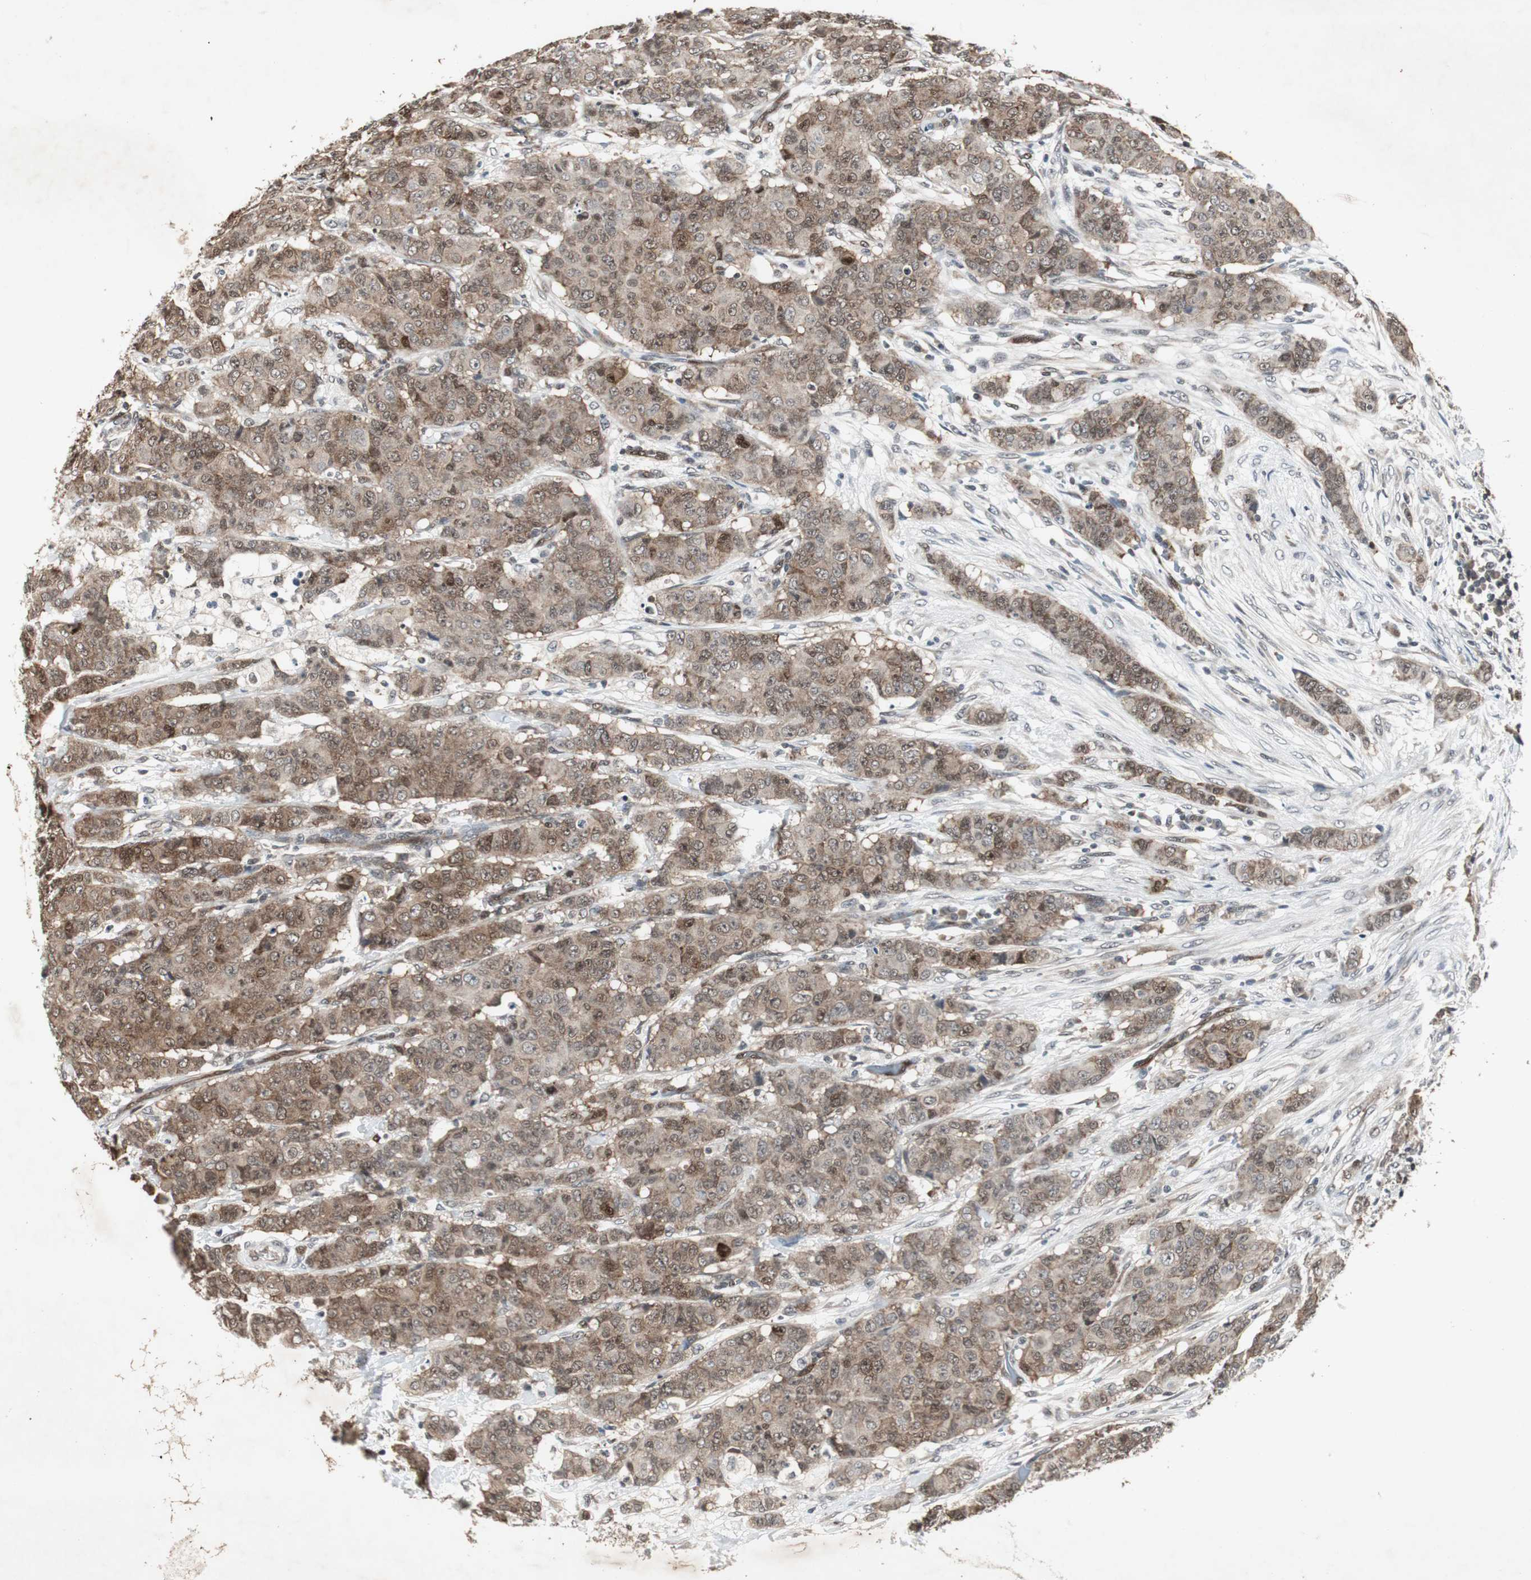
{"staining": {"intensity": "moderate", "quantity": ">75%", "location": "cytoplasmic/membranous"}, "tissue": "breast cancer", "cell_type": "Tumor cells", "image_type": "cancer", "snomed": [{"axis": "morphology", "description": "Duct carcinoma"}, {"axis": "topography", "description": "Breast"}], "caption": "Immunohistochemistry (IHC) (DAB) staining of intraductal carcinoma (breast) reveals moderate cytoplasmic/membranous protein positivity in about >75% of tumor cells.", "gene": "SMAD1", "patient": {"sex": "female", "age": 40}}